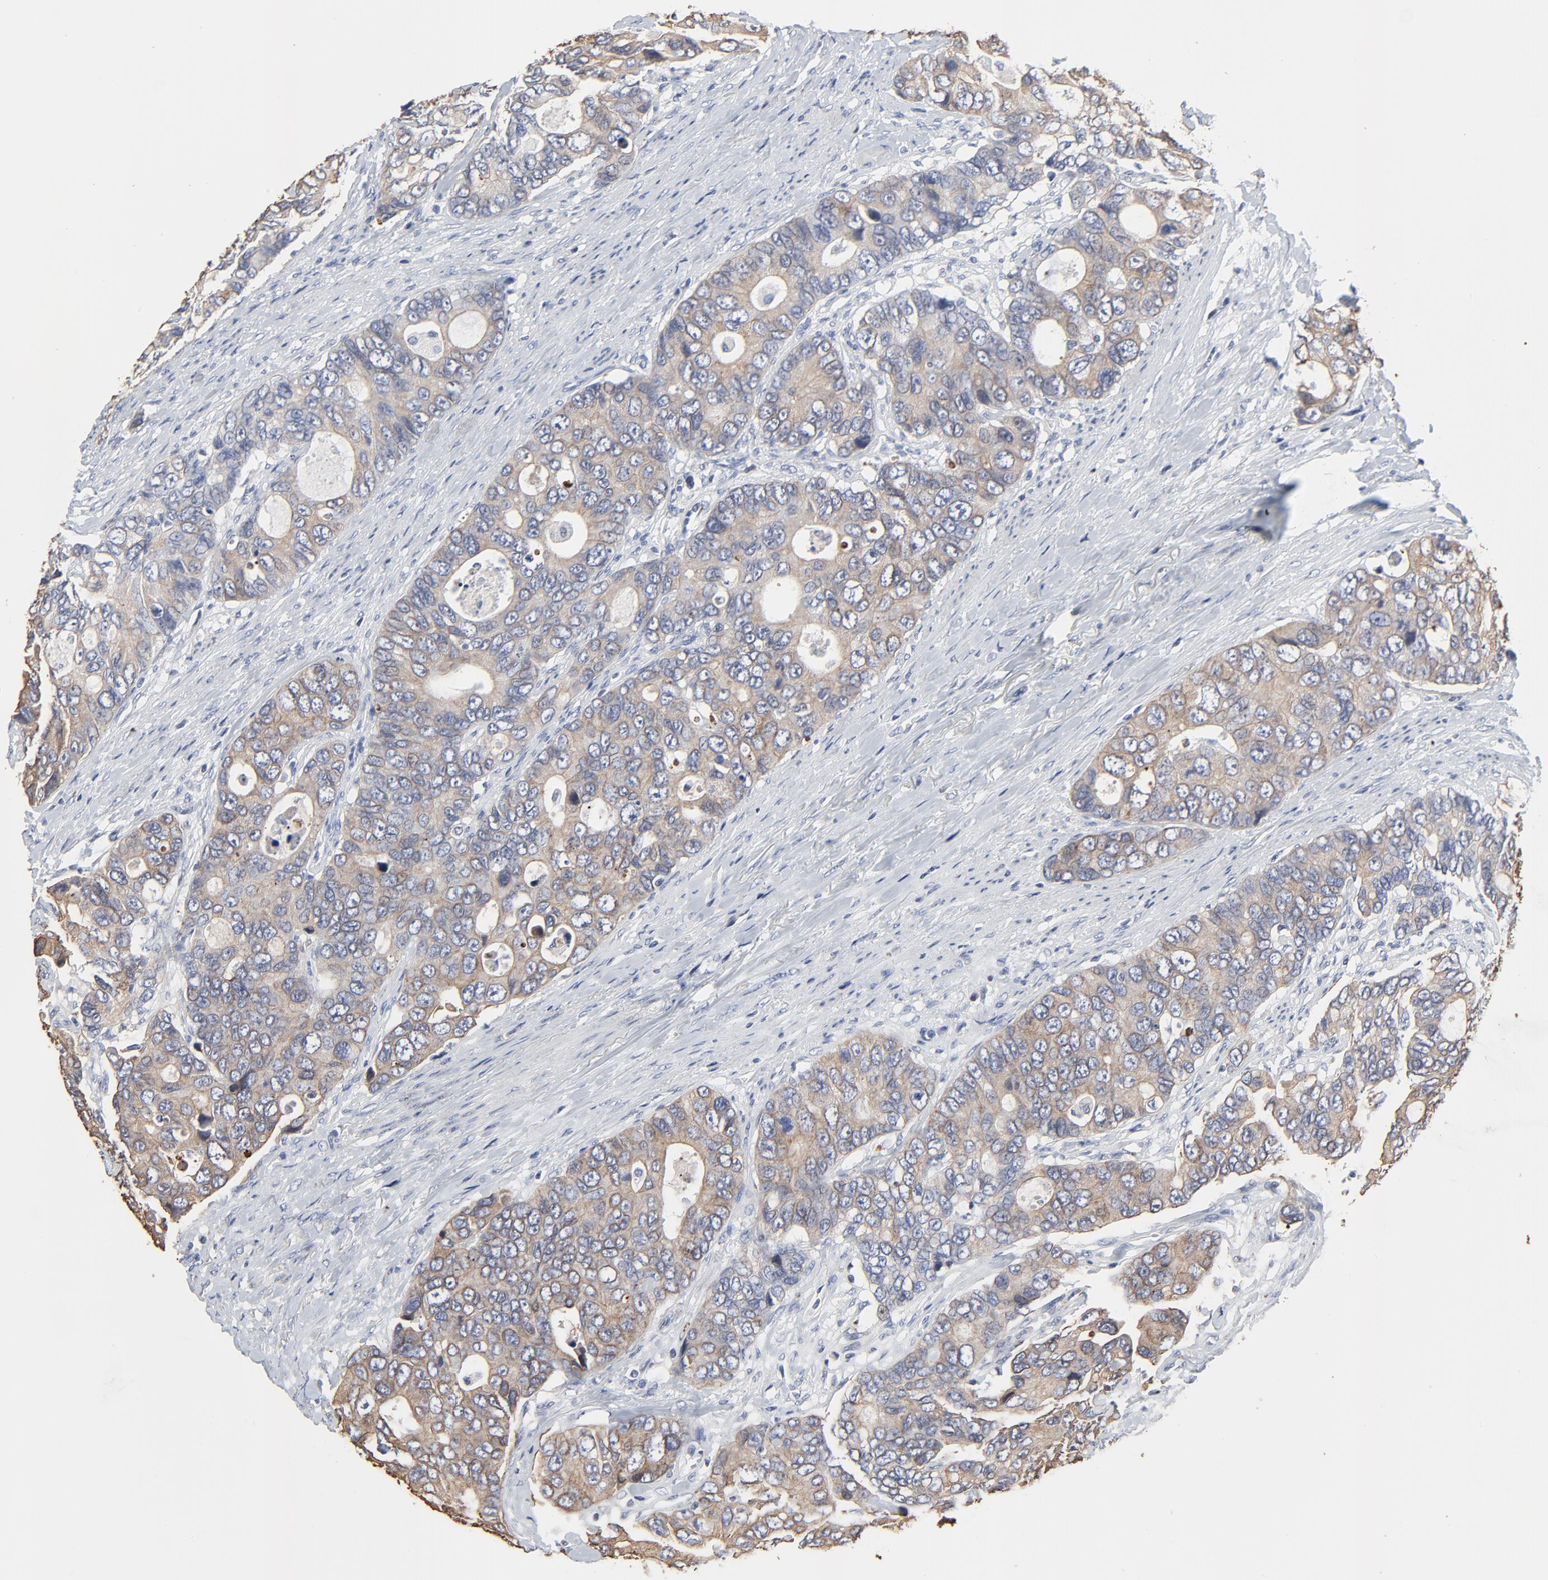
{"staining": {"intensity": "weak", "quantity": ">75%", "location": "cytoplasmic/membranous"}, "tissue": "colorectal cancer", "cell_type": "Tumor cells", "image_type": "cancer", "snomed": [{"axis": "morphology", "description": "Adenocarcinoma, NOS"}, {"axis": "topography", "description": "Rectum"}], "caption": "A photomicrograph of human adenocarcinoma (colorectal) stained for a protein displays weak cytoplasmic/membranous brown staining in tumor cells.", "gene": "LNX1", "patient": {"sex": "female", "age": 67}}